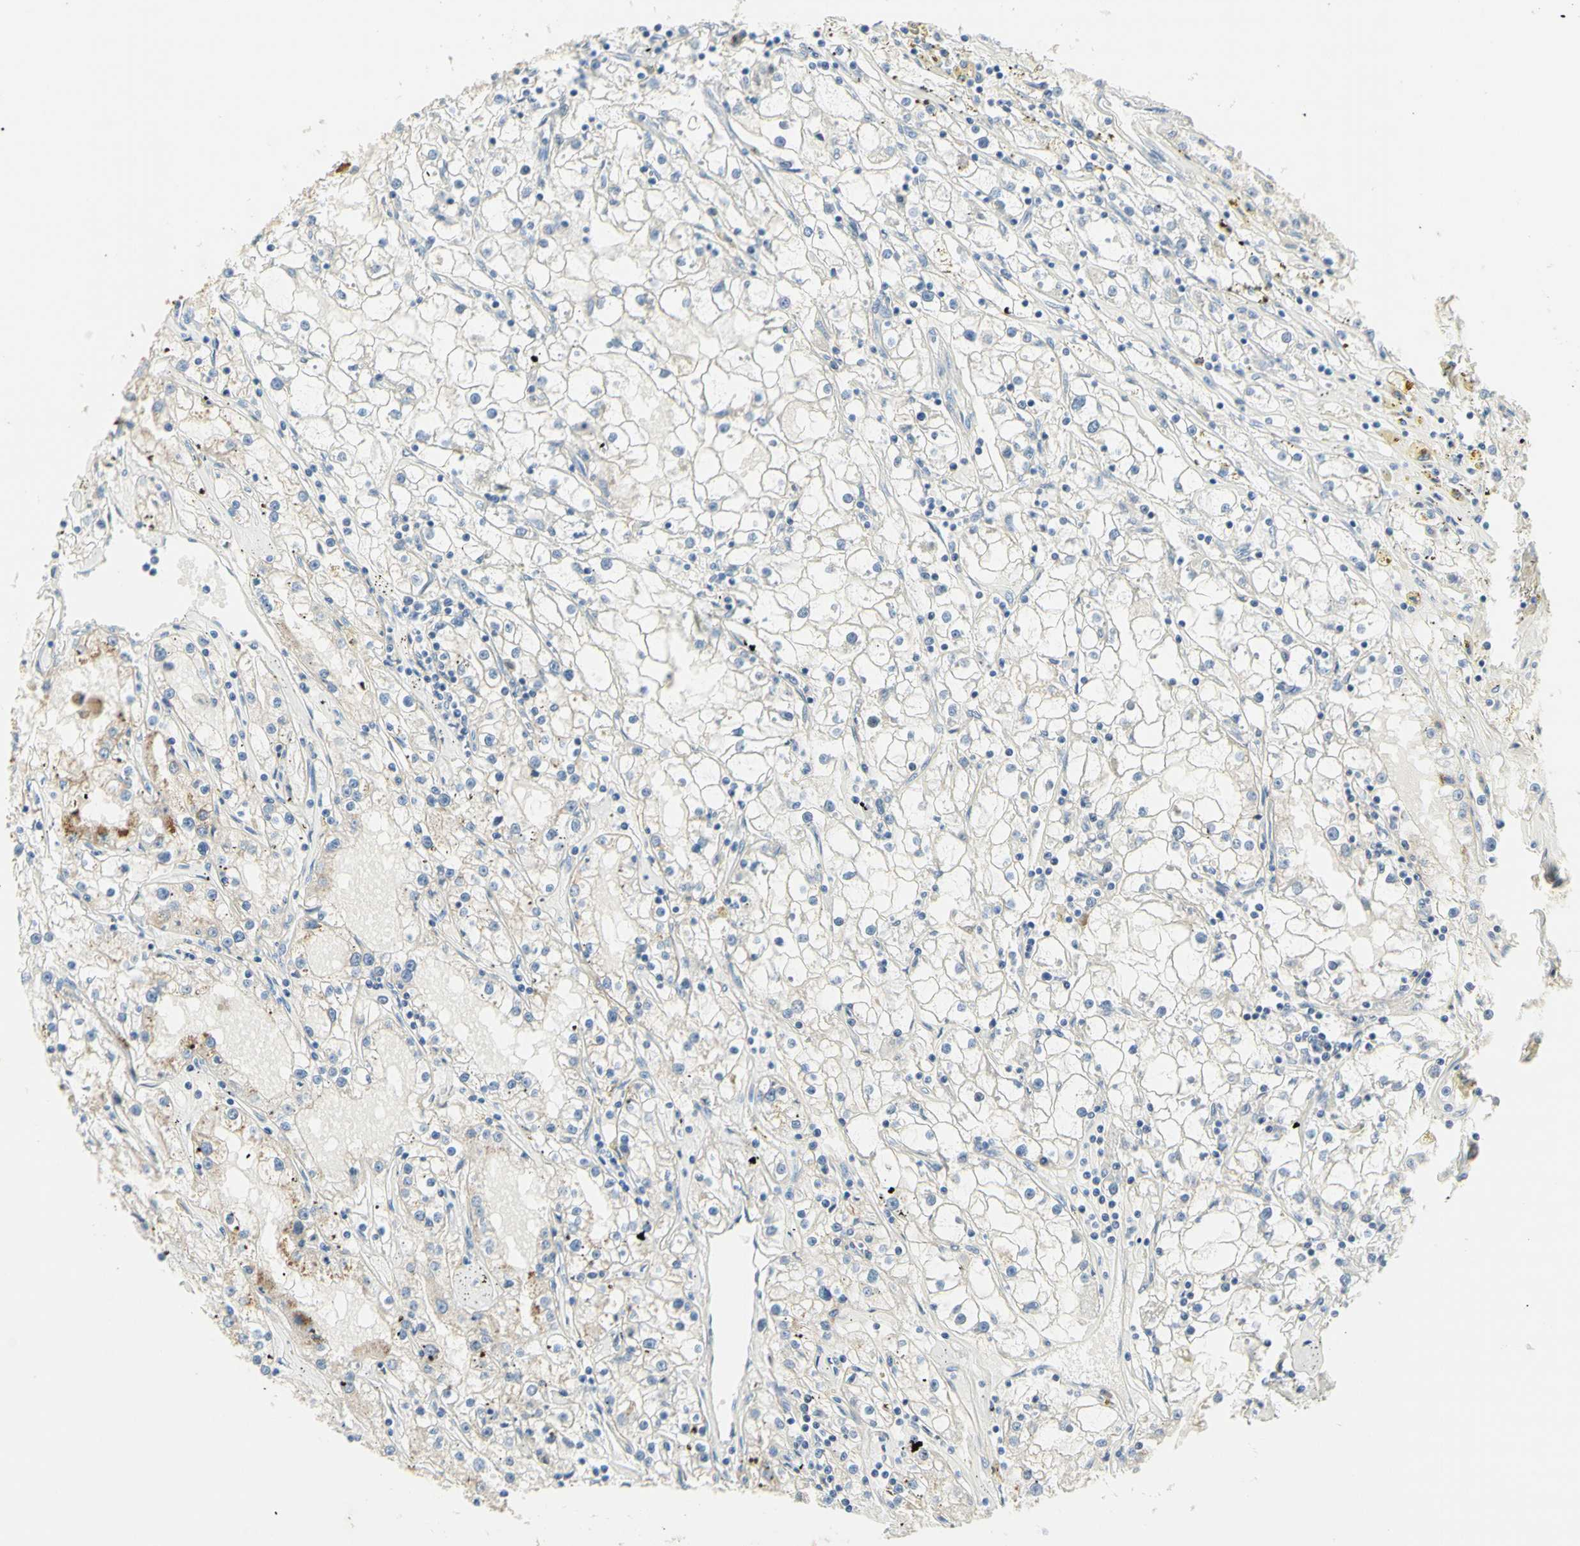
{"staining": {"intensity": "moderate", "quantity": "<25%", "location": "cytoplasmic/membranous"}, "tissue": "renal cancer", "cell_type": "Tumor cells", "image_type": "cancer", "snomed": [{"axis": "morphology", "description": "Adenocarcinoma, NOS"}, {"axis": "topography", "description": "Kidney"}], "caption": "Renal cancer (adenocarcinoma) tissue reveals moderate cytoplasmic/membranous expression in about <25% of tumor cells, visualized by immunohistochemistry.", "gene": "NECTIN4", "patient": {"sex": "male", "age": 56}}